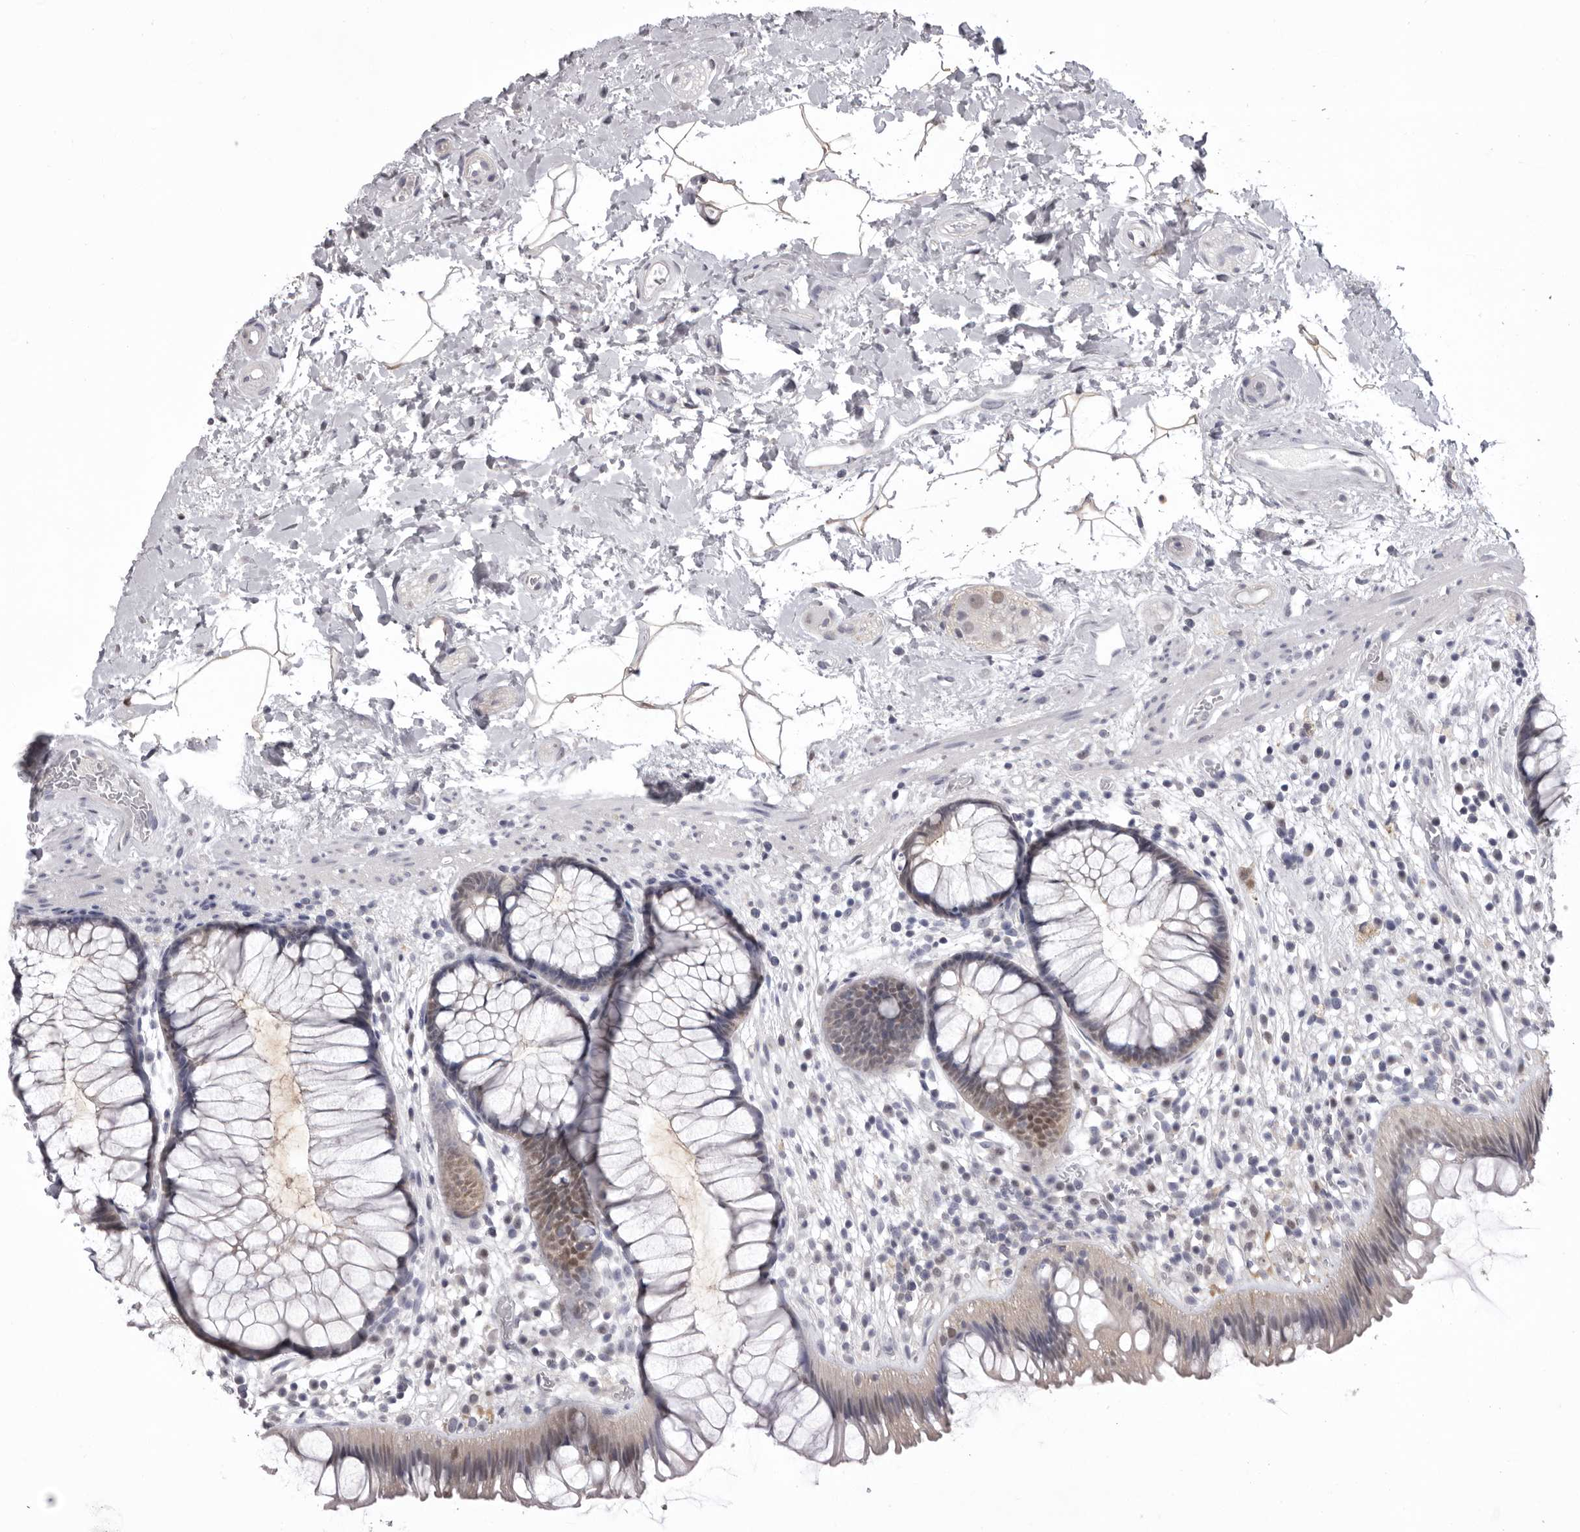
{"staining": {"intensity": "weak", "quantity": "25%-75%", "location": "cytoplasmic/membranous,nuclear"}, "tissue": "rectum", "cell_type": "Glandular cells", "image_type": "normal", "snomed": [{"axis": "morphology", "description": "Normal tissue, NOS"}, {"axis": "topography", "description": "Rectum"}], "caption": "This micrograph reveals IHC staining of benign human rectum, with low weak cytoplasmic/membranous,nuclear positivity in approximately 25%-75% of glandular cells.", "gene": "MDH1", "patient": {"sex": "male", "age": 51}}